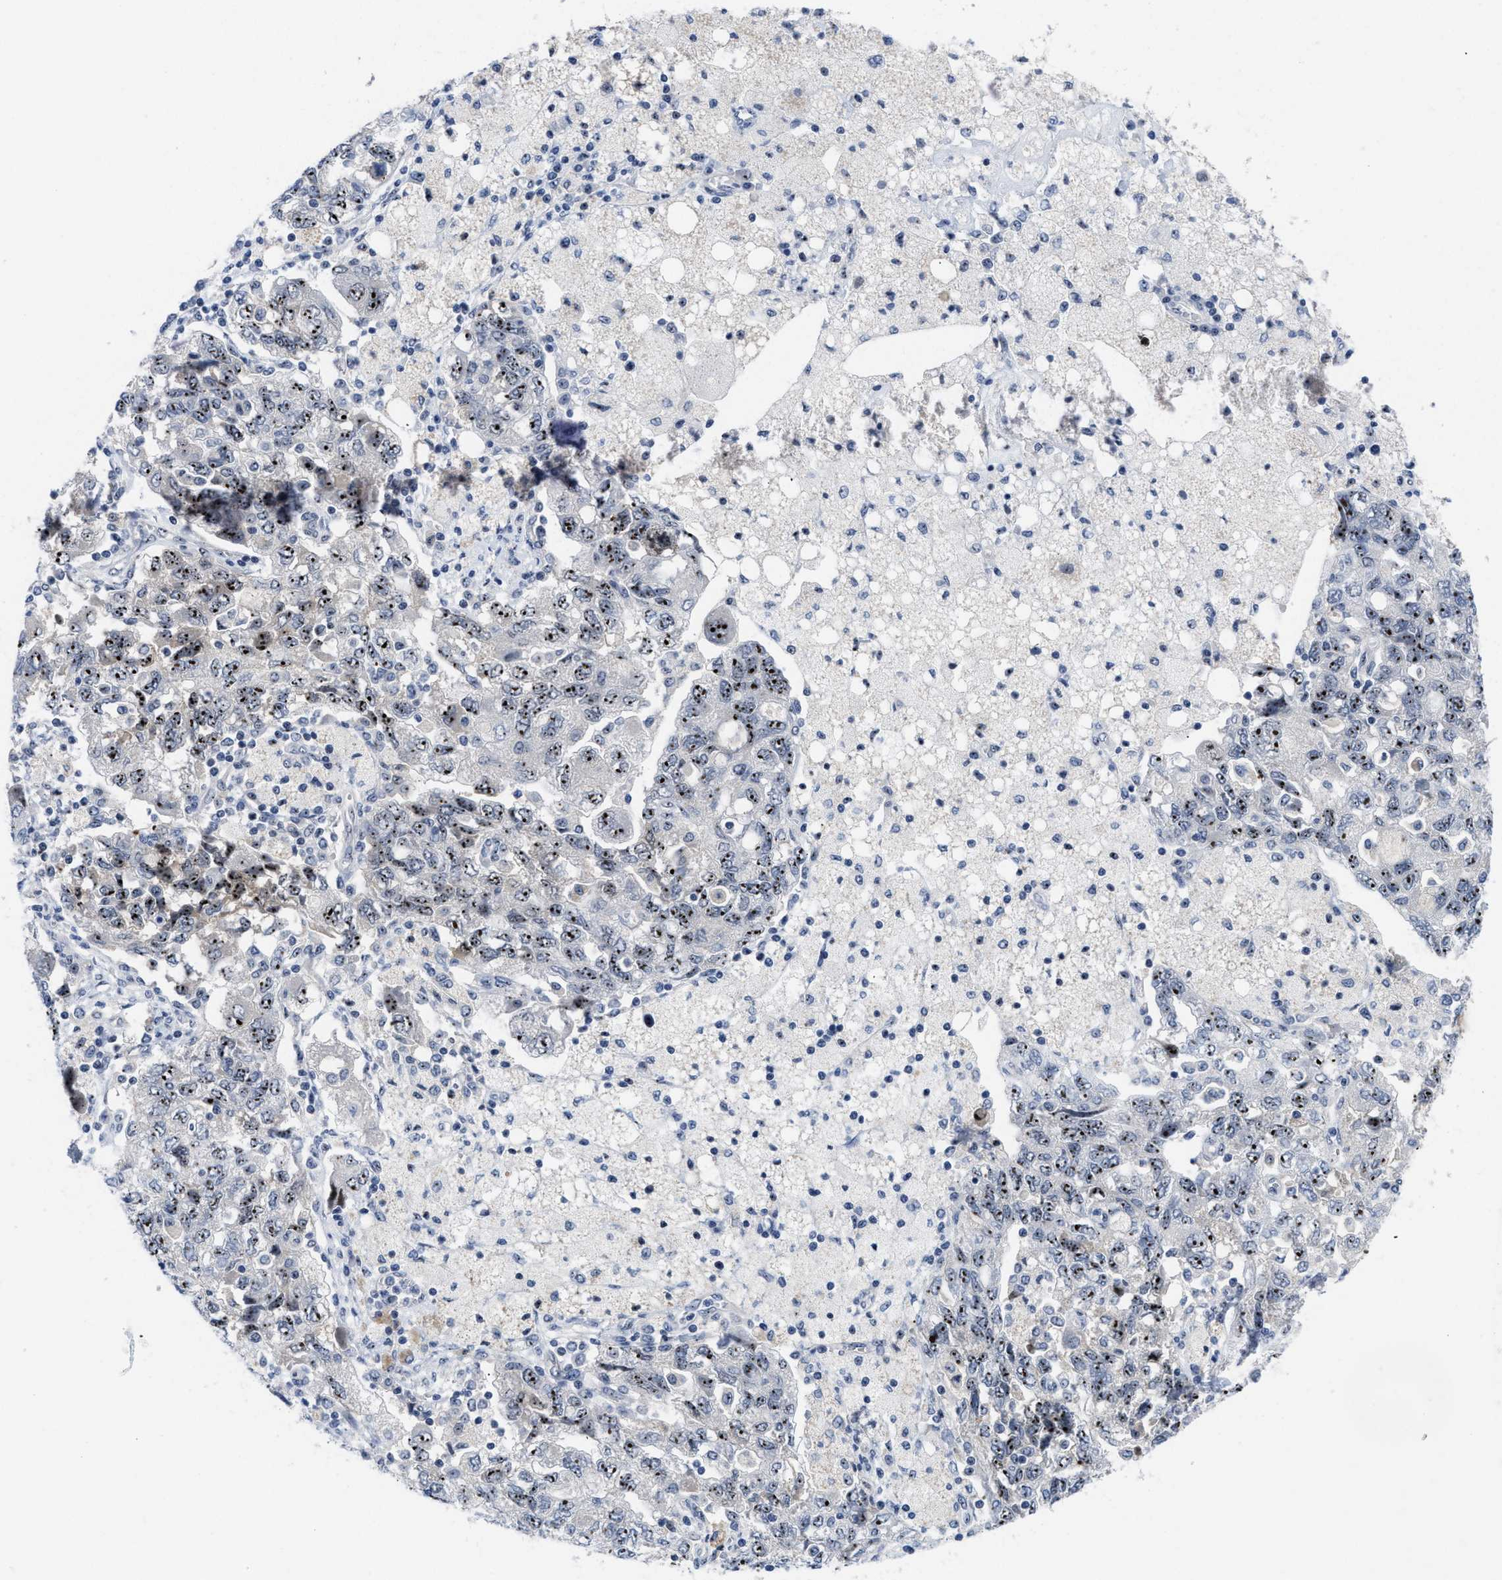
{"staining": {"intensity": "moderate", "quantity": ">75%", "location": "nuclear"}, "tissue": "ovarian cancer", "cell_type": "Tumor cells", "image_type": "cancer", "snomed": [{"axis": "morphology", "description": "Carcinoma, NOS"}, {"axis": "morphology", "description": "Cystadenocarcinoma, serous, NOS"}, {"axis": "topography", "description": "Ovary"}], "caption": "High-magnification brightfield microscopy of ovarian cancer (serous cystadenocarcinoma) stained with DAB (3,3'-diaminobenzidine) (brown) and counterstained with hematoxylin (blue). tumor cells exhibit moderate nuclear staining is identified in about>75% of cells.", "gene": "NOP58", "patient": {"sex": "female", "age": 69}}